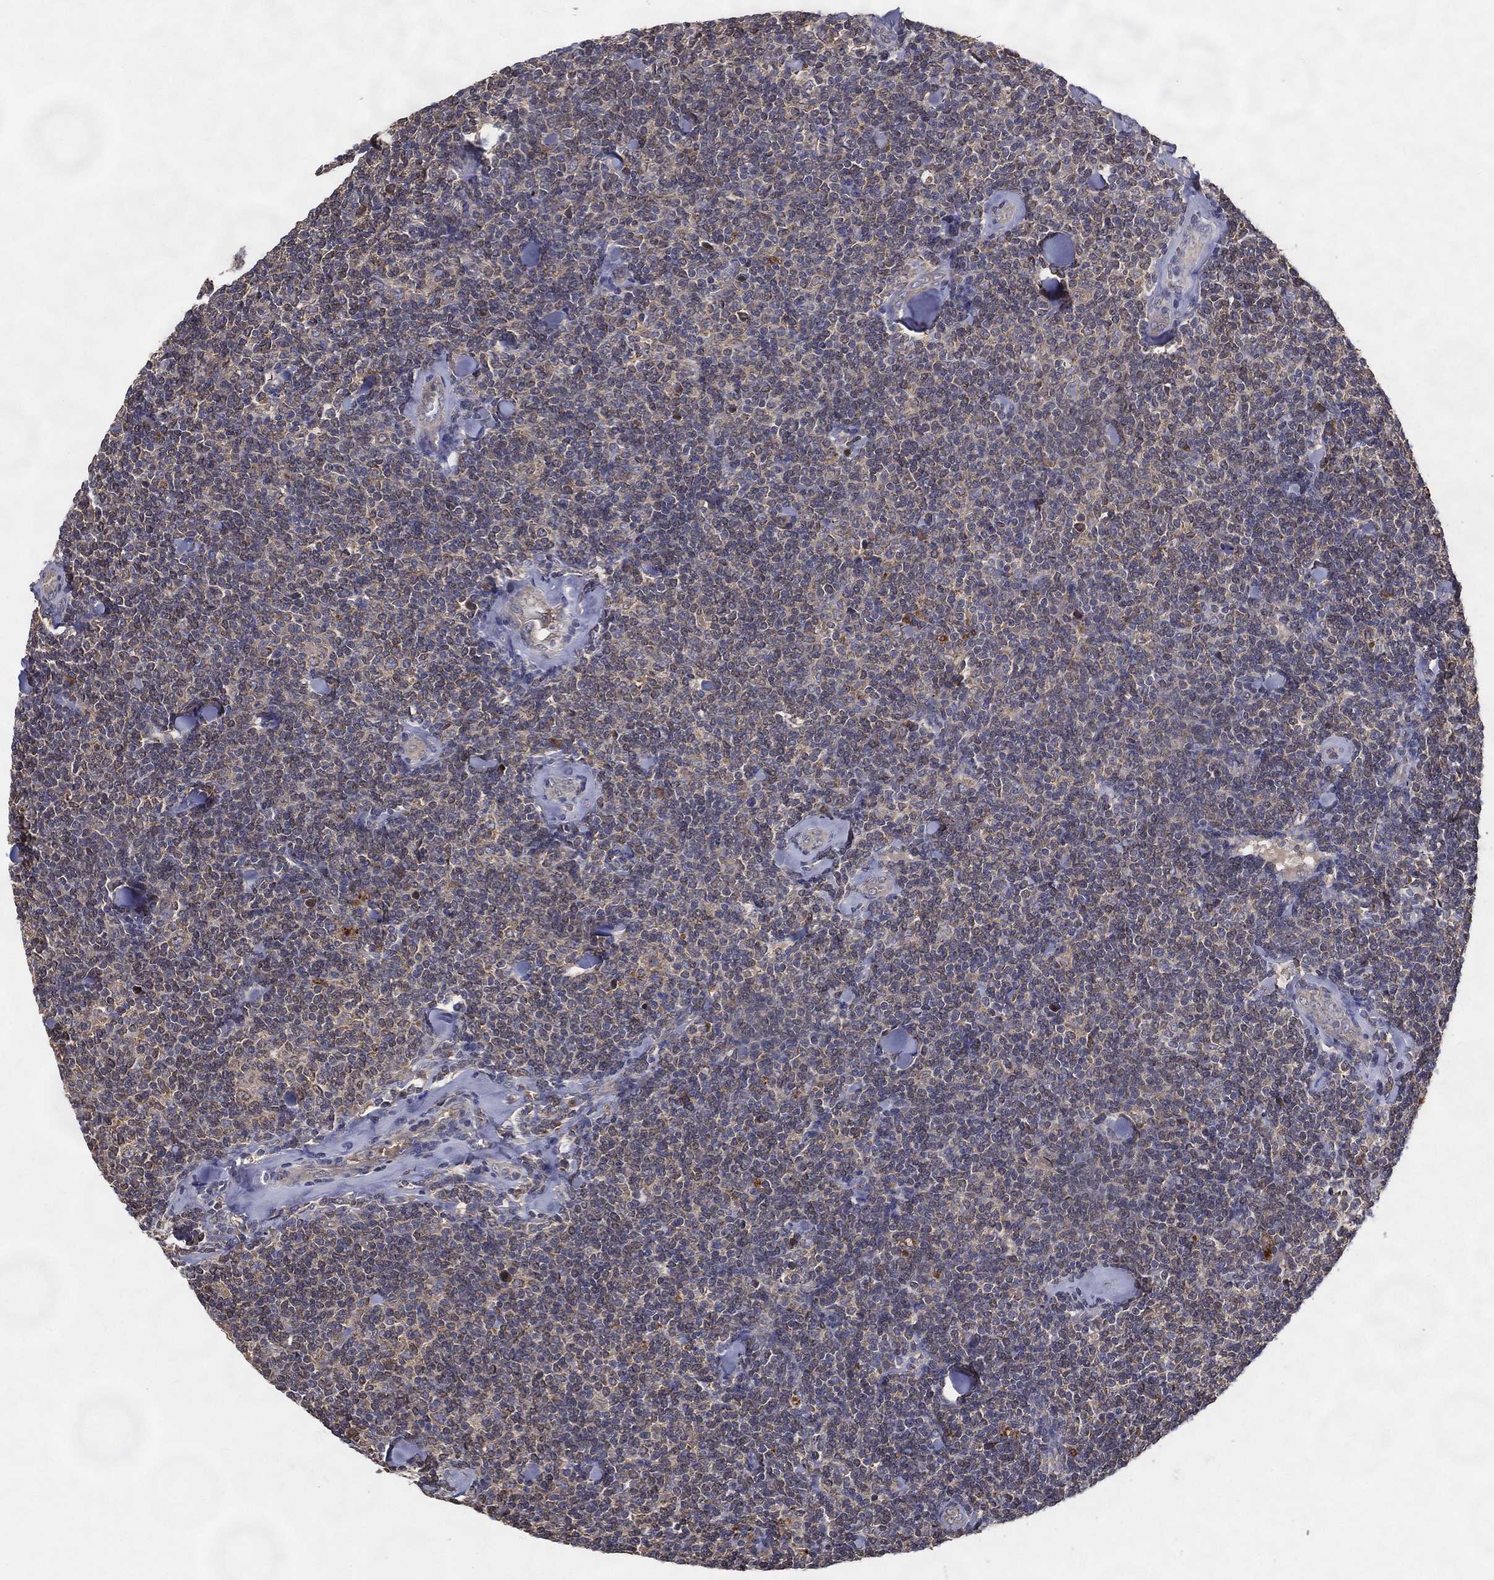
{"staining": {"intensity": "weak", "quantity": "<25%", "location": "cytoplasmic/membranous"}, "tissue": "lymphoma", "cell_type": "Tumor cells", "image_type": "cancer", "snomed": [{"axis": "morphology", "description": "Malignant lymphoma, non-Hodgkin's type, Low grade"}, {"axis": "topography", "description": "Lymph node"}], "caption": "The photomicrograph demonstrates no significant staining in tumor cells of lymphoma. The staining is performed using DAB brown chromogen with nuclei counter-stained in using hematoxylin.", "gene": "MT-ND1", "patient": {"sex": "female", "age": 56}}